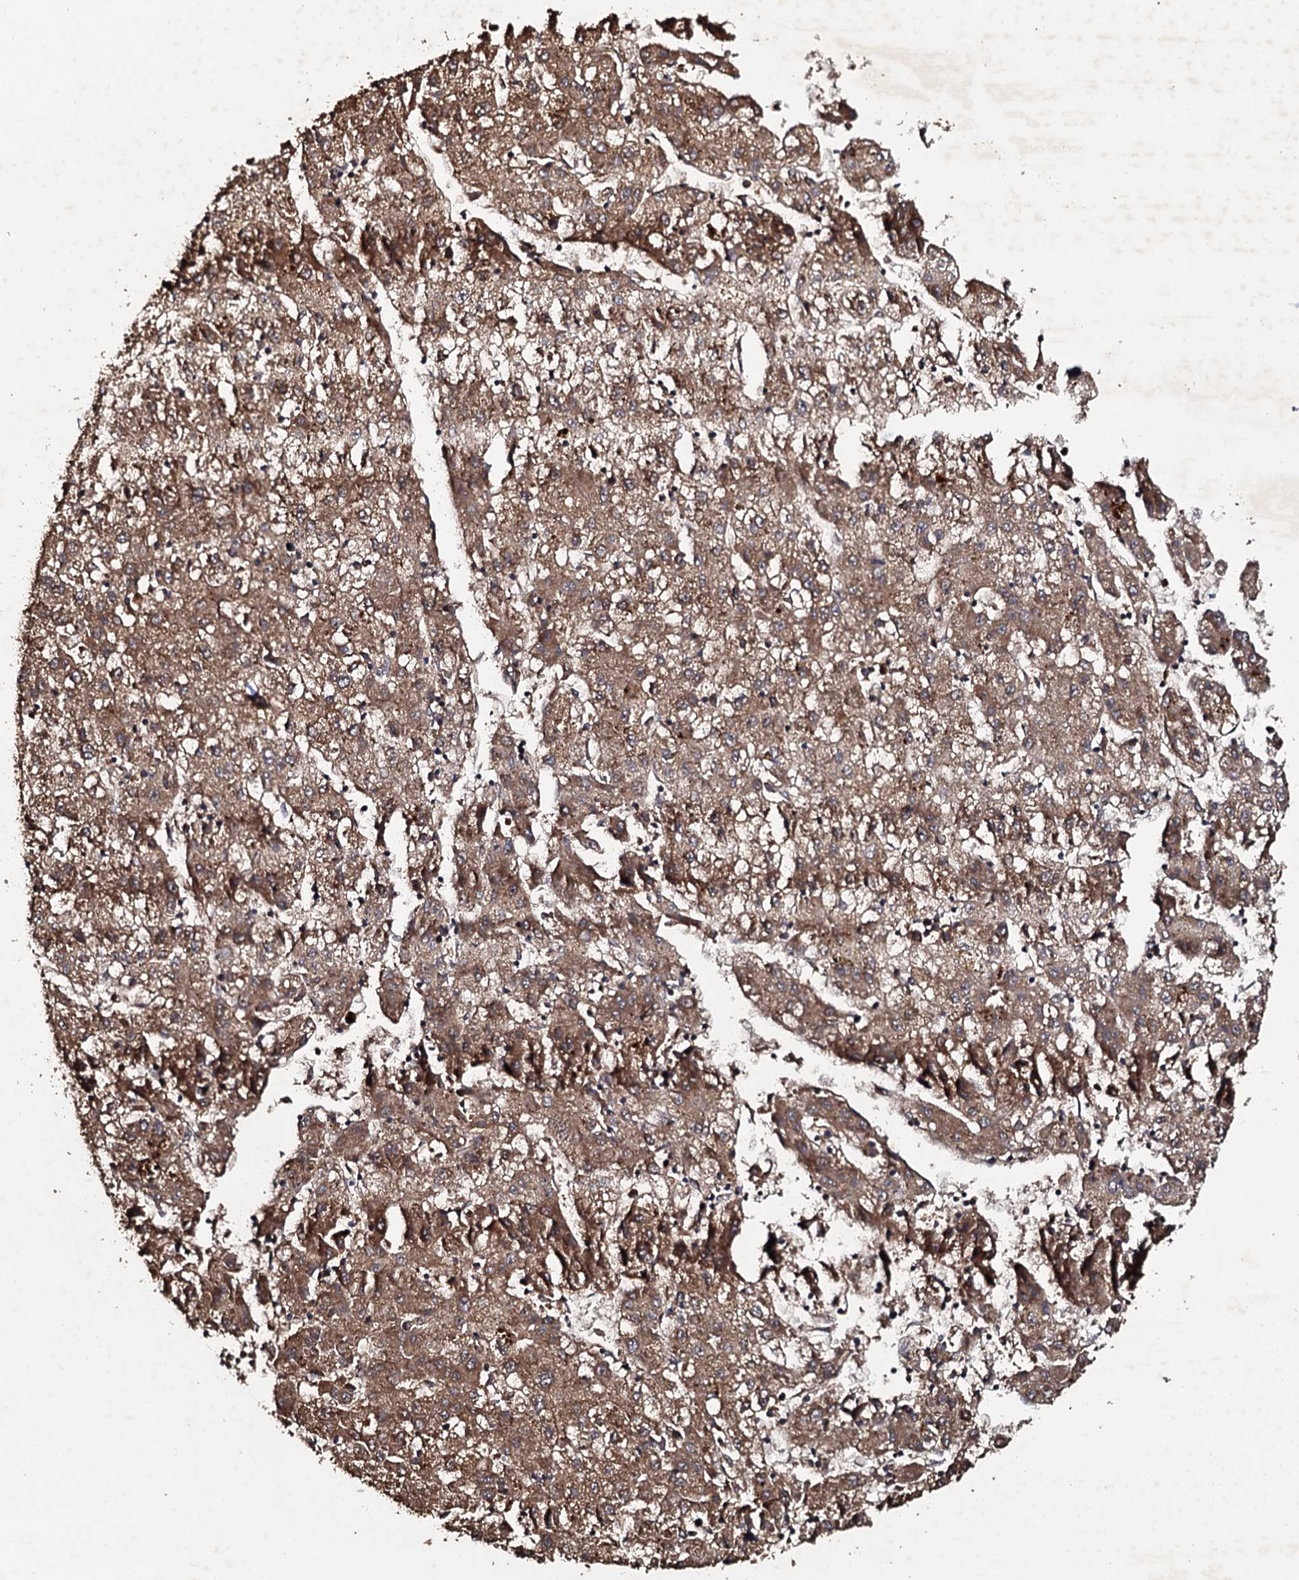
{"staining": {"intensity": "moderate", "quantity": ">75%", "location": "cytoplasmic/membranous"}, "tissue": "liver cancer", "cell_type": "Tumor cells", "image_type": "cancer", "snomed": [{"axis": "morphology", "description": "Carcinoma, Hepatocellular, NOS"}, {"axis": "topography", "description": "Liver"}], "caption": "Moderate cytoplasmic/membranous staining for a protein is identified in approximately >75% of tumor cells of liver hepatocellular carcinoma using immunohistochemistry (IHC).", "gene": "ADGRG3", "patient": {"sex": "male", "age": 72}}